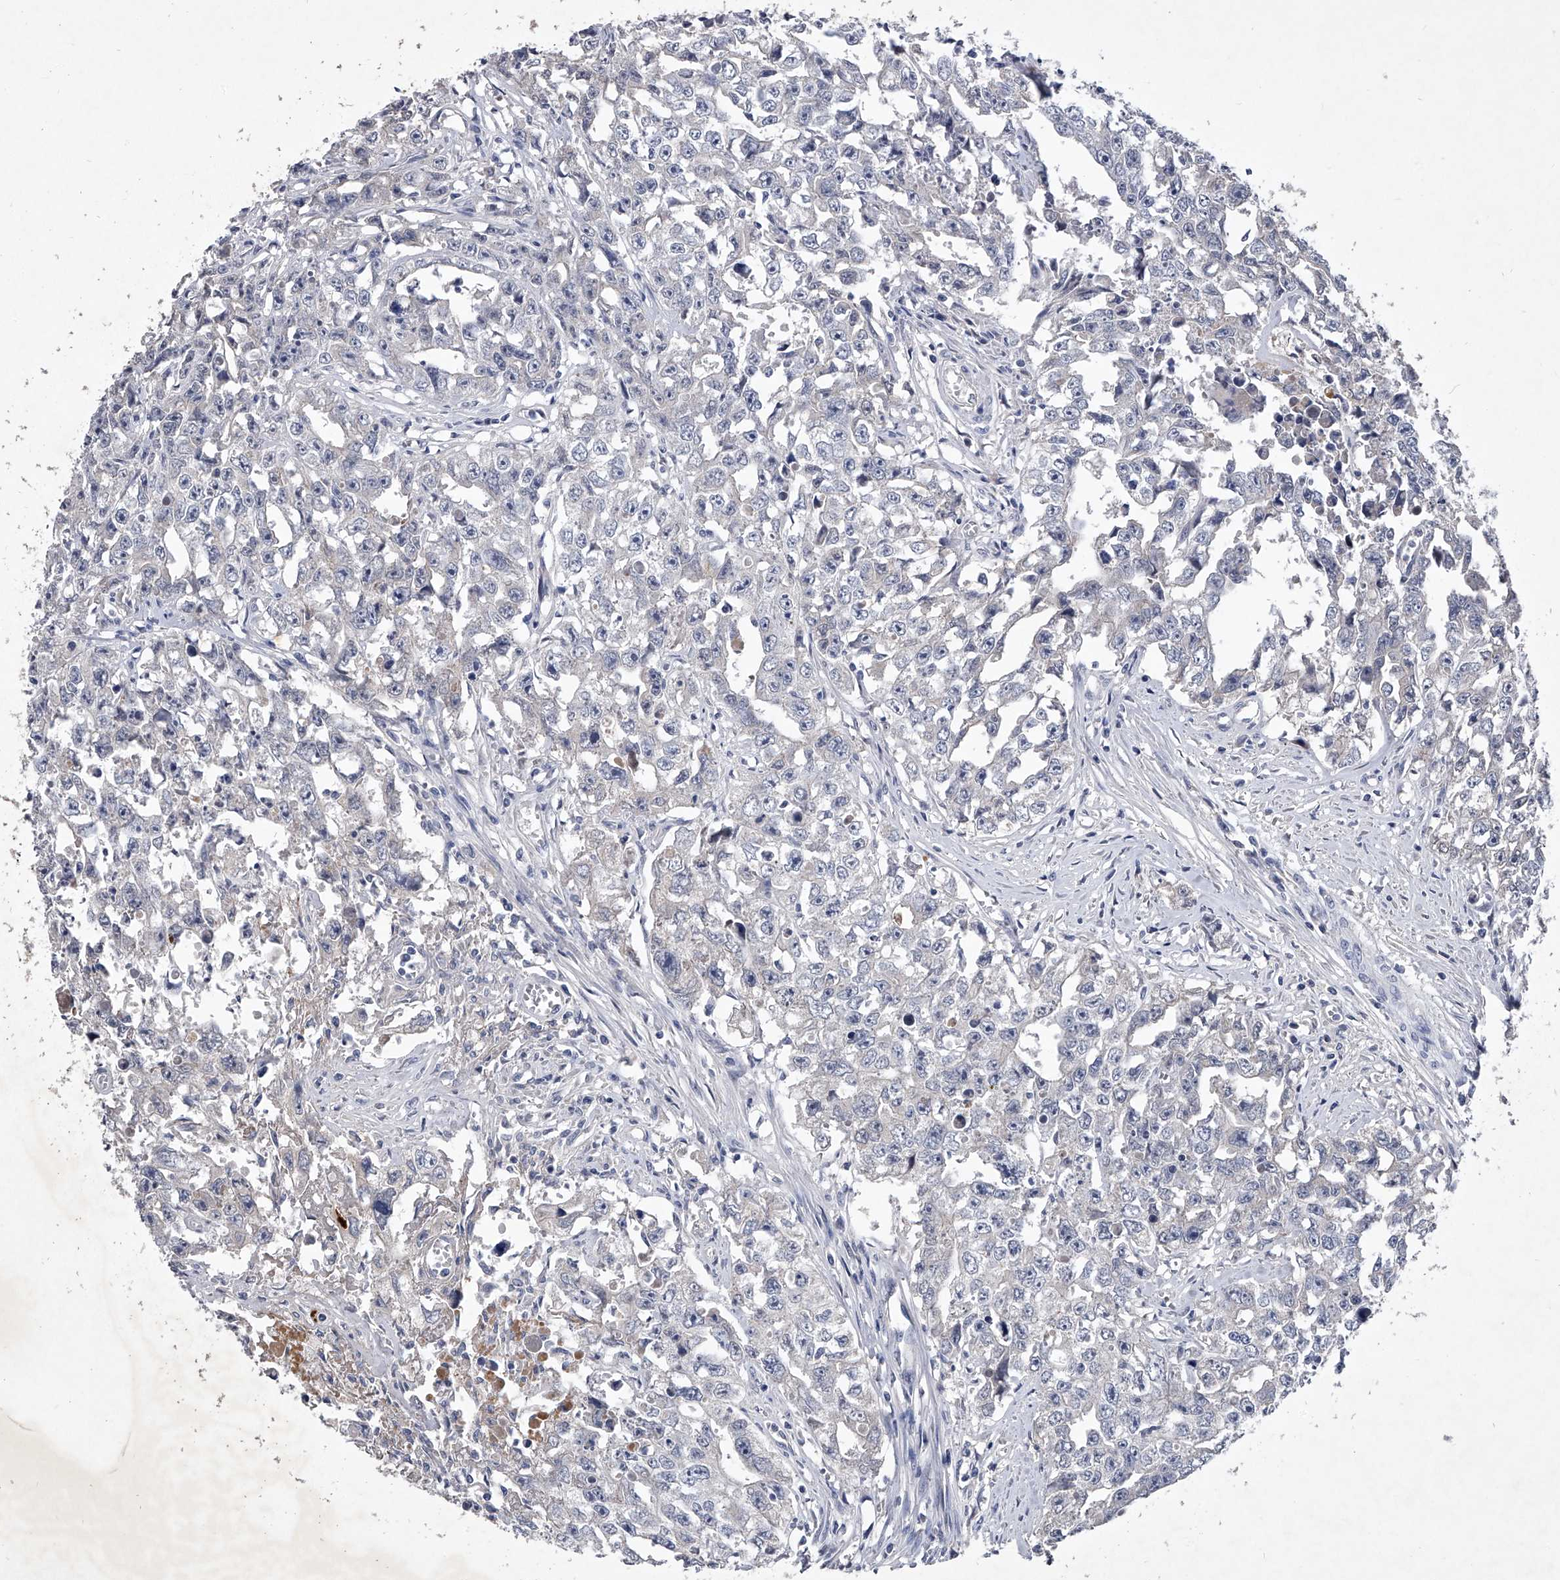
{"staining": {"intensity": "negative", "quantity": "none", "location": "none"}, "tissue": "testis cancer", "cell_type": "Tumor cells", "image_type": "cancer", "snomed": [{"axis": "morphology", "description": "Seminoma, NOS"}, {"axis": "morphology", "description": "Carcinoma, Embryonal, NOS"}, {"axis": "topography", "description": "Testis"}], "caption": "Testis cancer (seminoma) stained for a protein using immunohistochemistry shows no staining tumor cells.", "gene": "C5", "patient": {"sex": "male", "age": 43}}